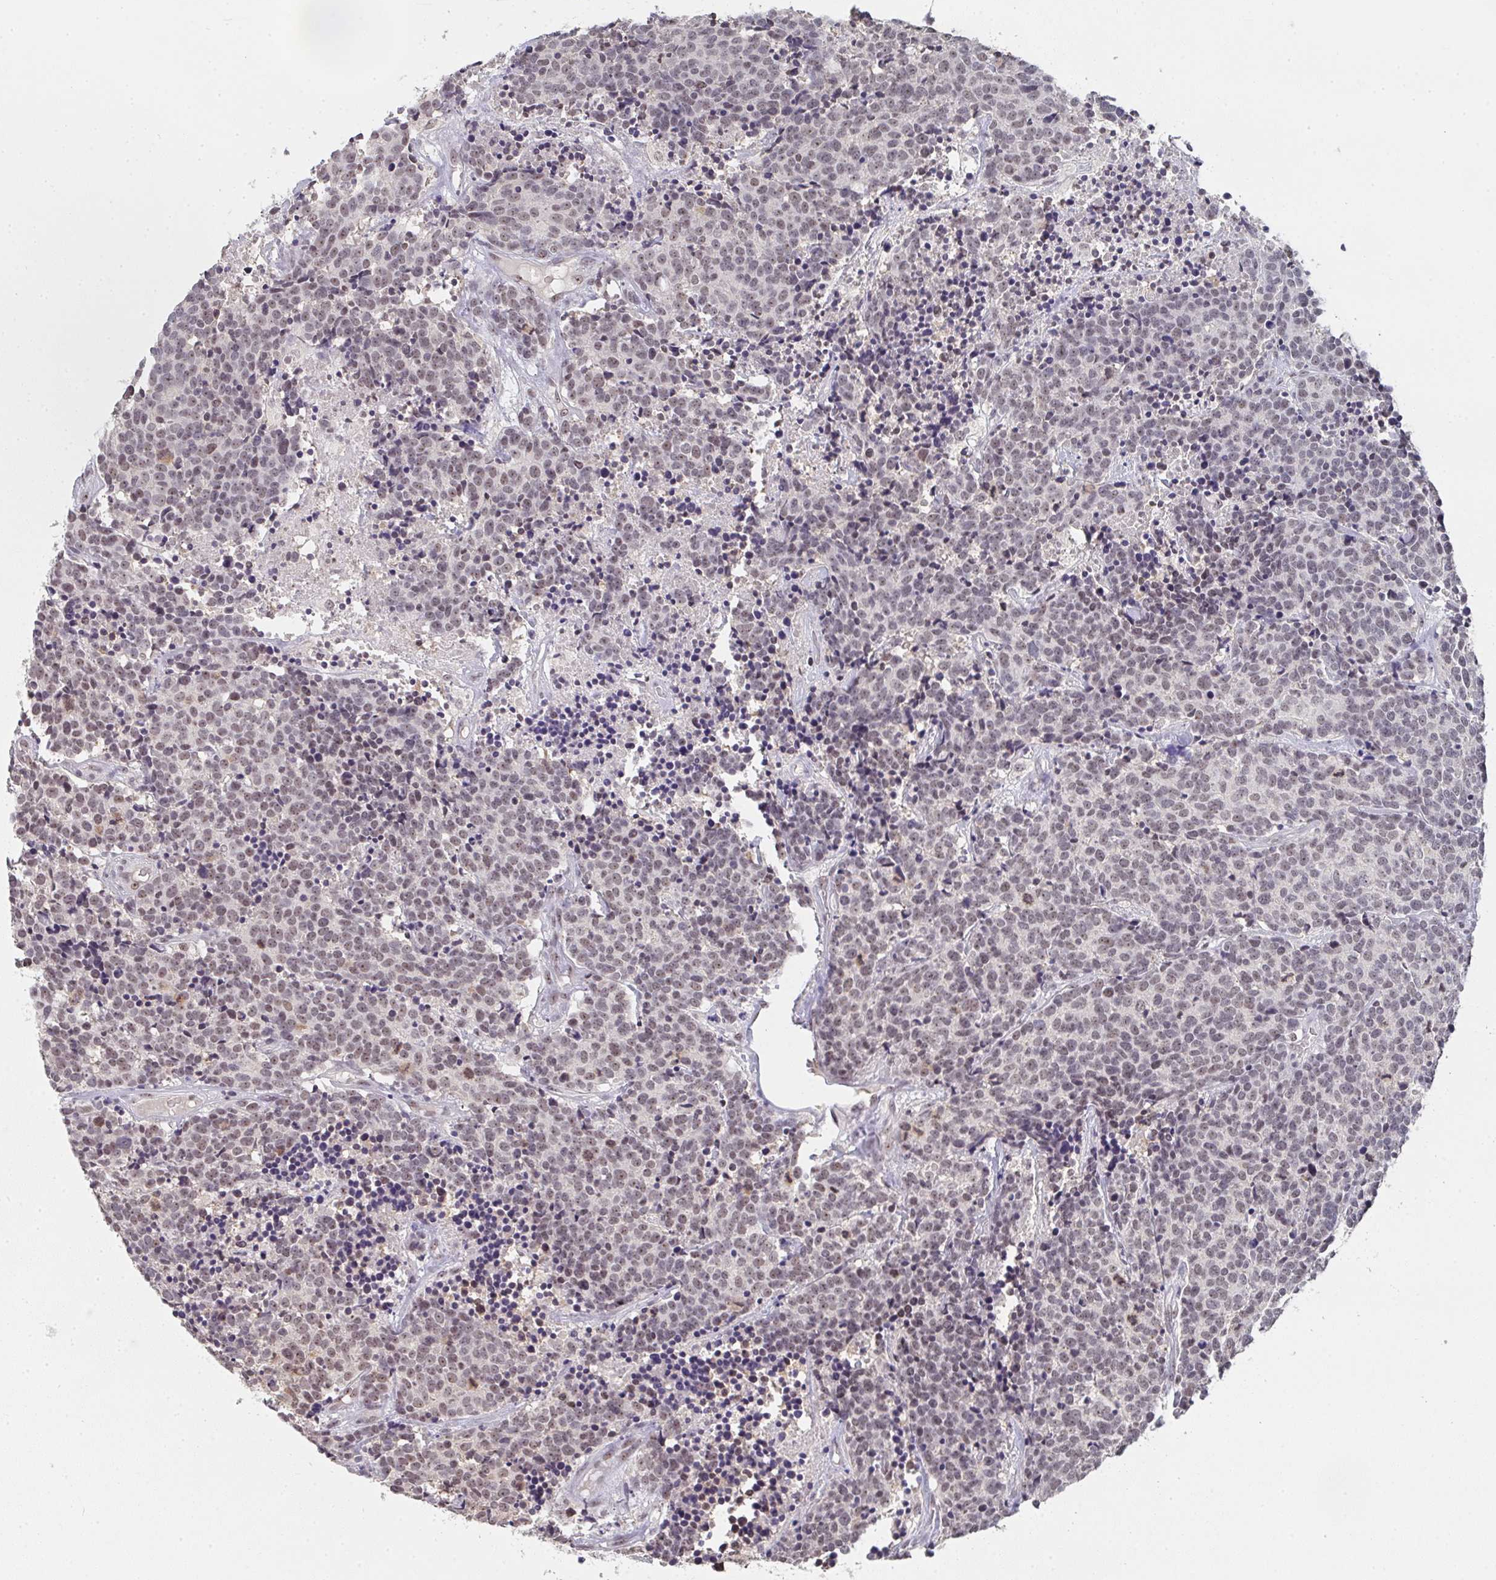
{"staining": {"intensity": "weak", "quantity": ">75%", "location": "nuclear"}, "tissue": "carcinoid", "cell_type": "Tumor cells", "image_type": "cancer", "snomed": [{"axis": "morphology", "description": "Carcinoid, malignant, NOS"}, {"axis": "topography", "description": "Skin"}], "caption": "This image demonstrates immunohistochemistry (IHC) staining of human carcinoid (malignant), with low weak nuclear staining in about >75% of tumor cells.", "gene": "DKC1", "patient": {"sex": "female", "age": 79}}